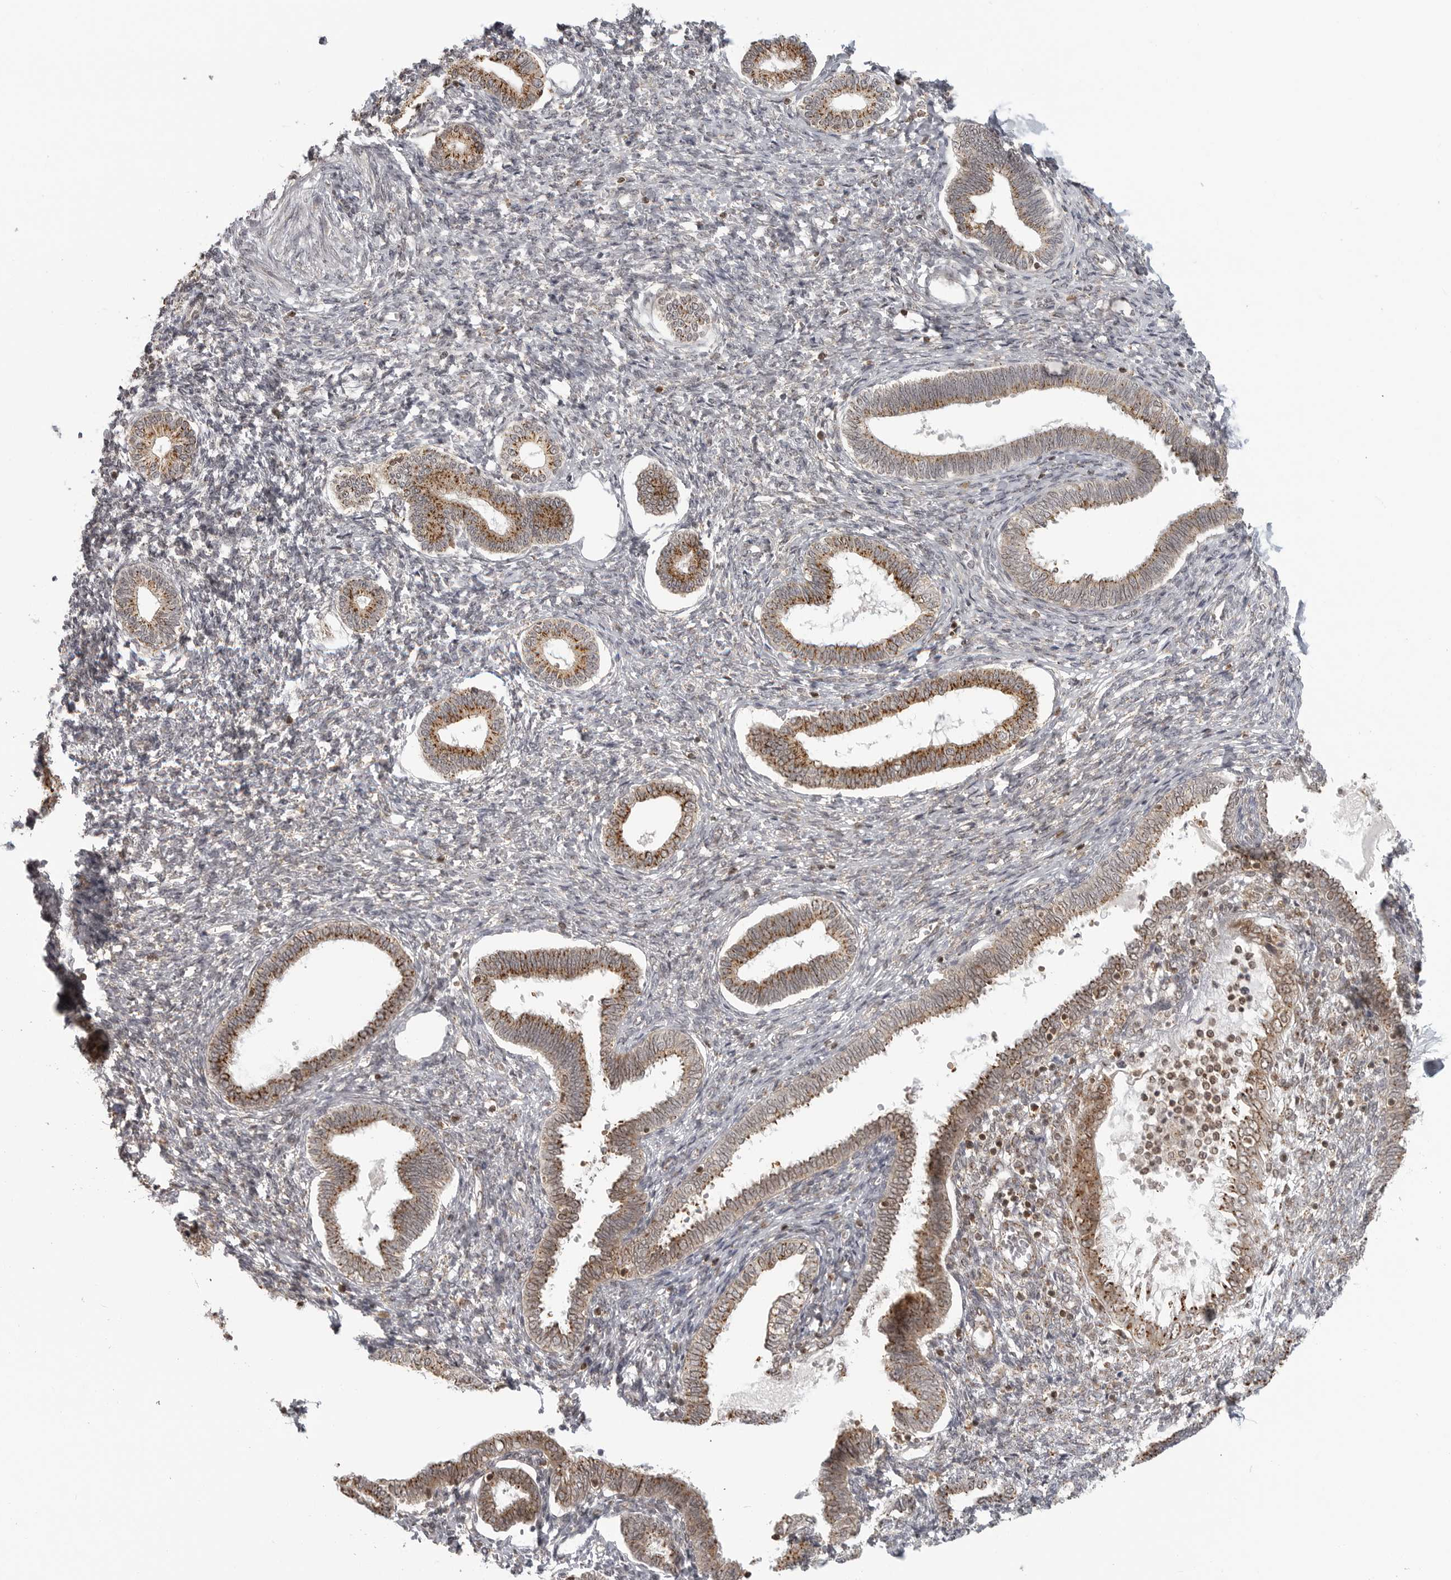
{"staining": {"intensity": "negative", "quantity": "none", "location": "none"}, "tissue": "endometrium", "cell_type": "Cells in endometrial stroma", "image_type": "normal", "snomed": [{"axis": "morphology", "description": "Normal tissue, NOS"}, {"axis": "topography", "description": "Endometrium"}], "caption": "Micrograph shows no protein staining in cells in endometrial stroma of unremarkable endometrium. (DAB (3,3'-diaminobenzidine) immunohistochemistry with hematoxylin counter stain).", "gene": "COPA", "patient": {"sex": "female", "age": 77}}